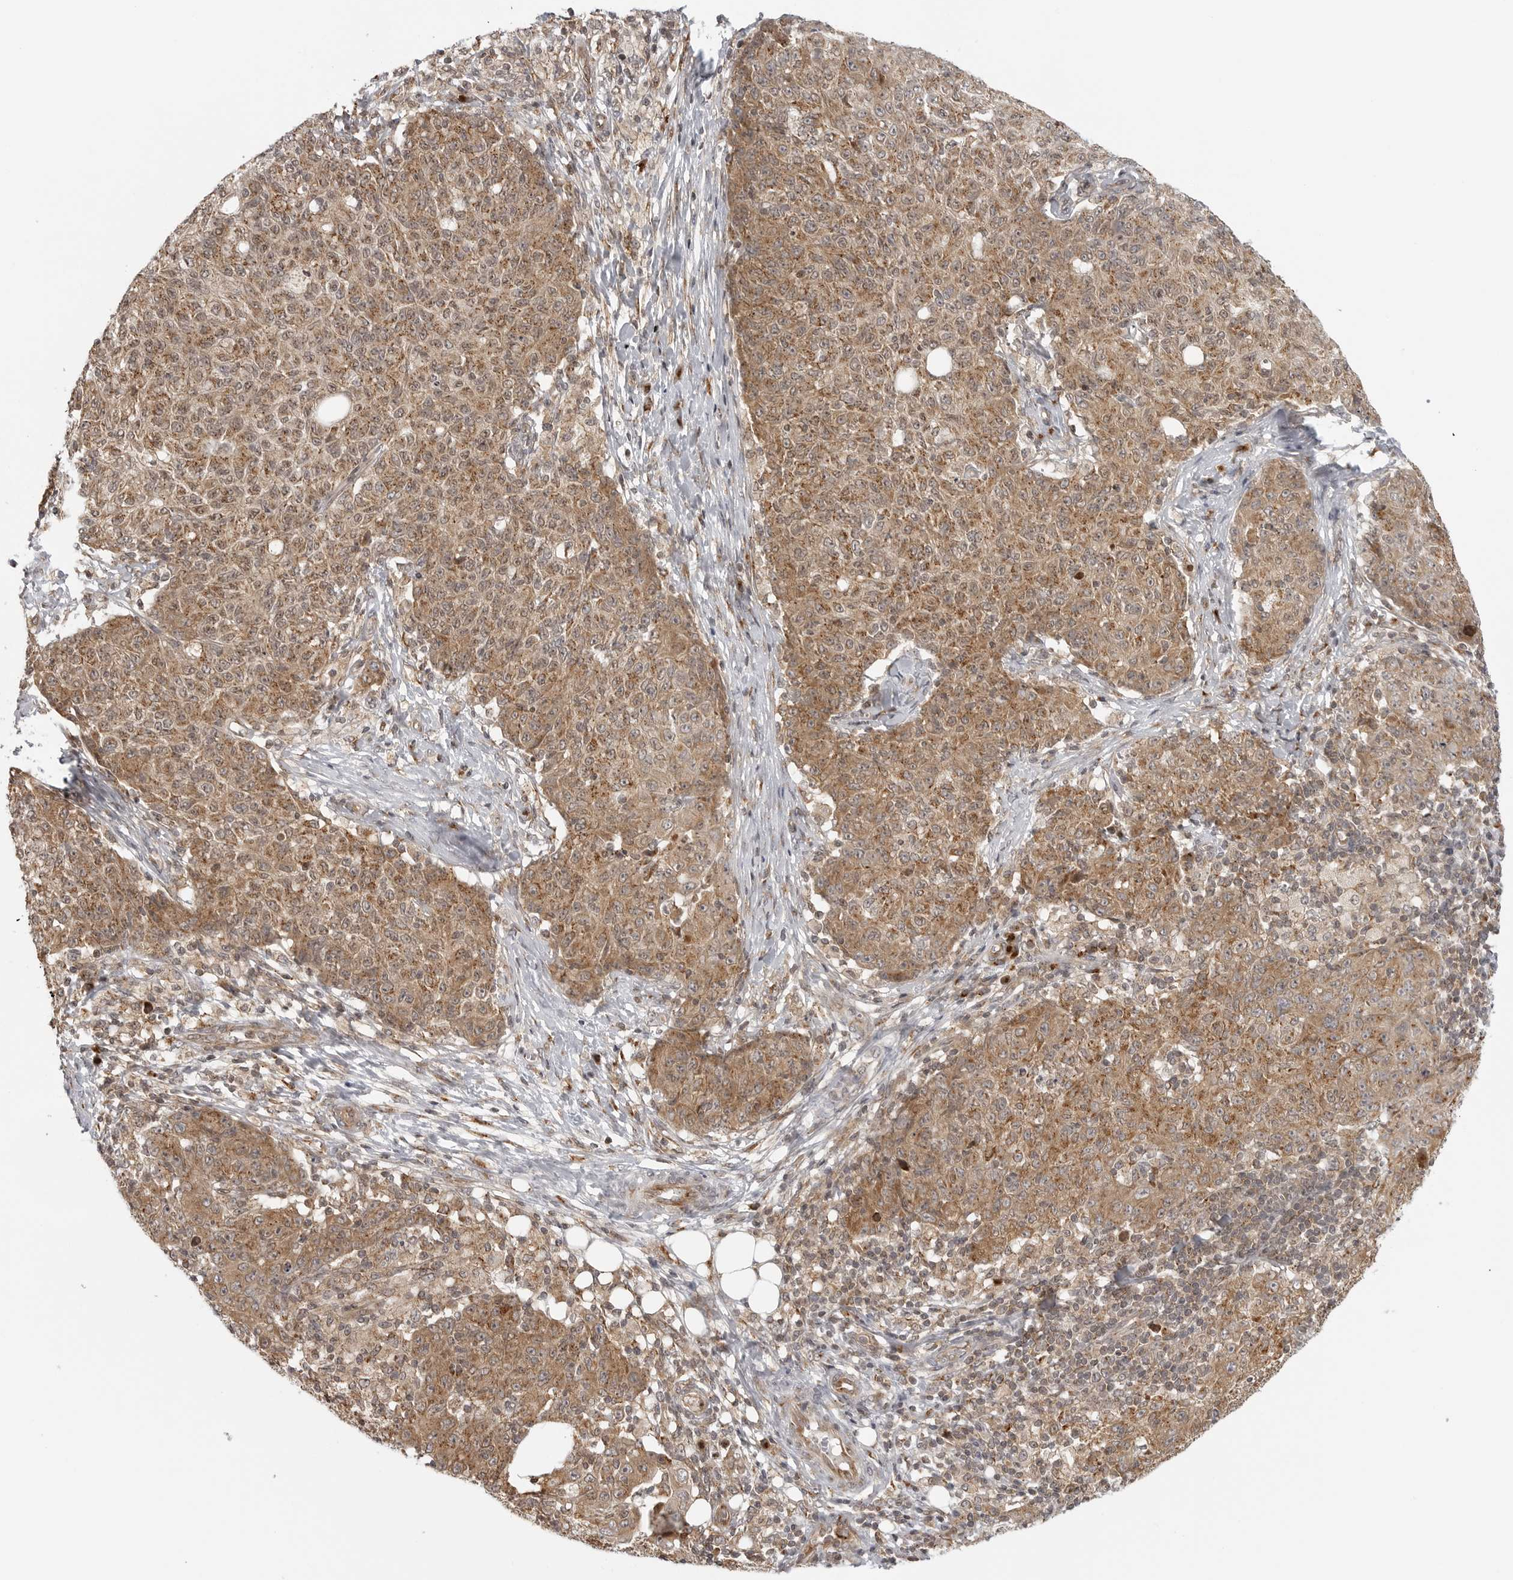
{"staining": {"intensity": "moderate", "quantity": ">75%", "location": "cytoplasmic/membranous"}, "tissue": "ovarian cancer", "cell_type": "Tumor cells", "image_type": "cancer", "snomed": [{"axis": "morphology", "description": "Carcinoma, endometroid"}, {"axis": "topography", "description": "Ovary"}], "caption": "A brown stain highlights moderate cytoplasmic/membranous positivity of a protein in endometroid carcinoma (ovarian) tumor cells.", "gene": "COPA", "patient": {"sex": "female", "age": 42}}